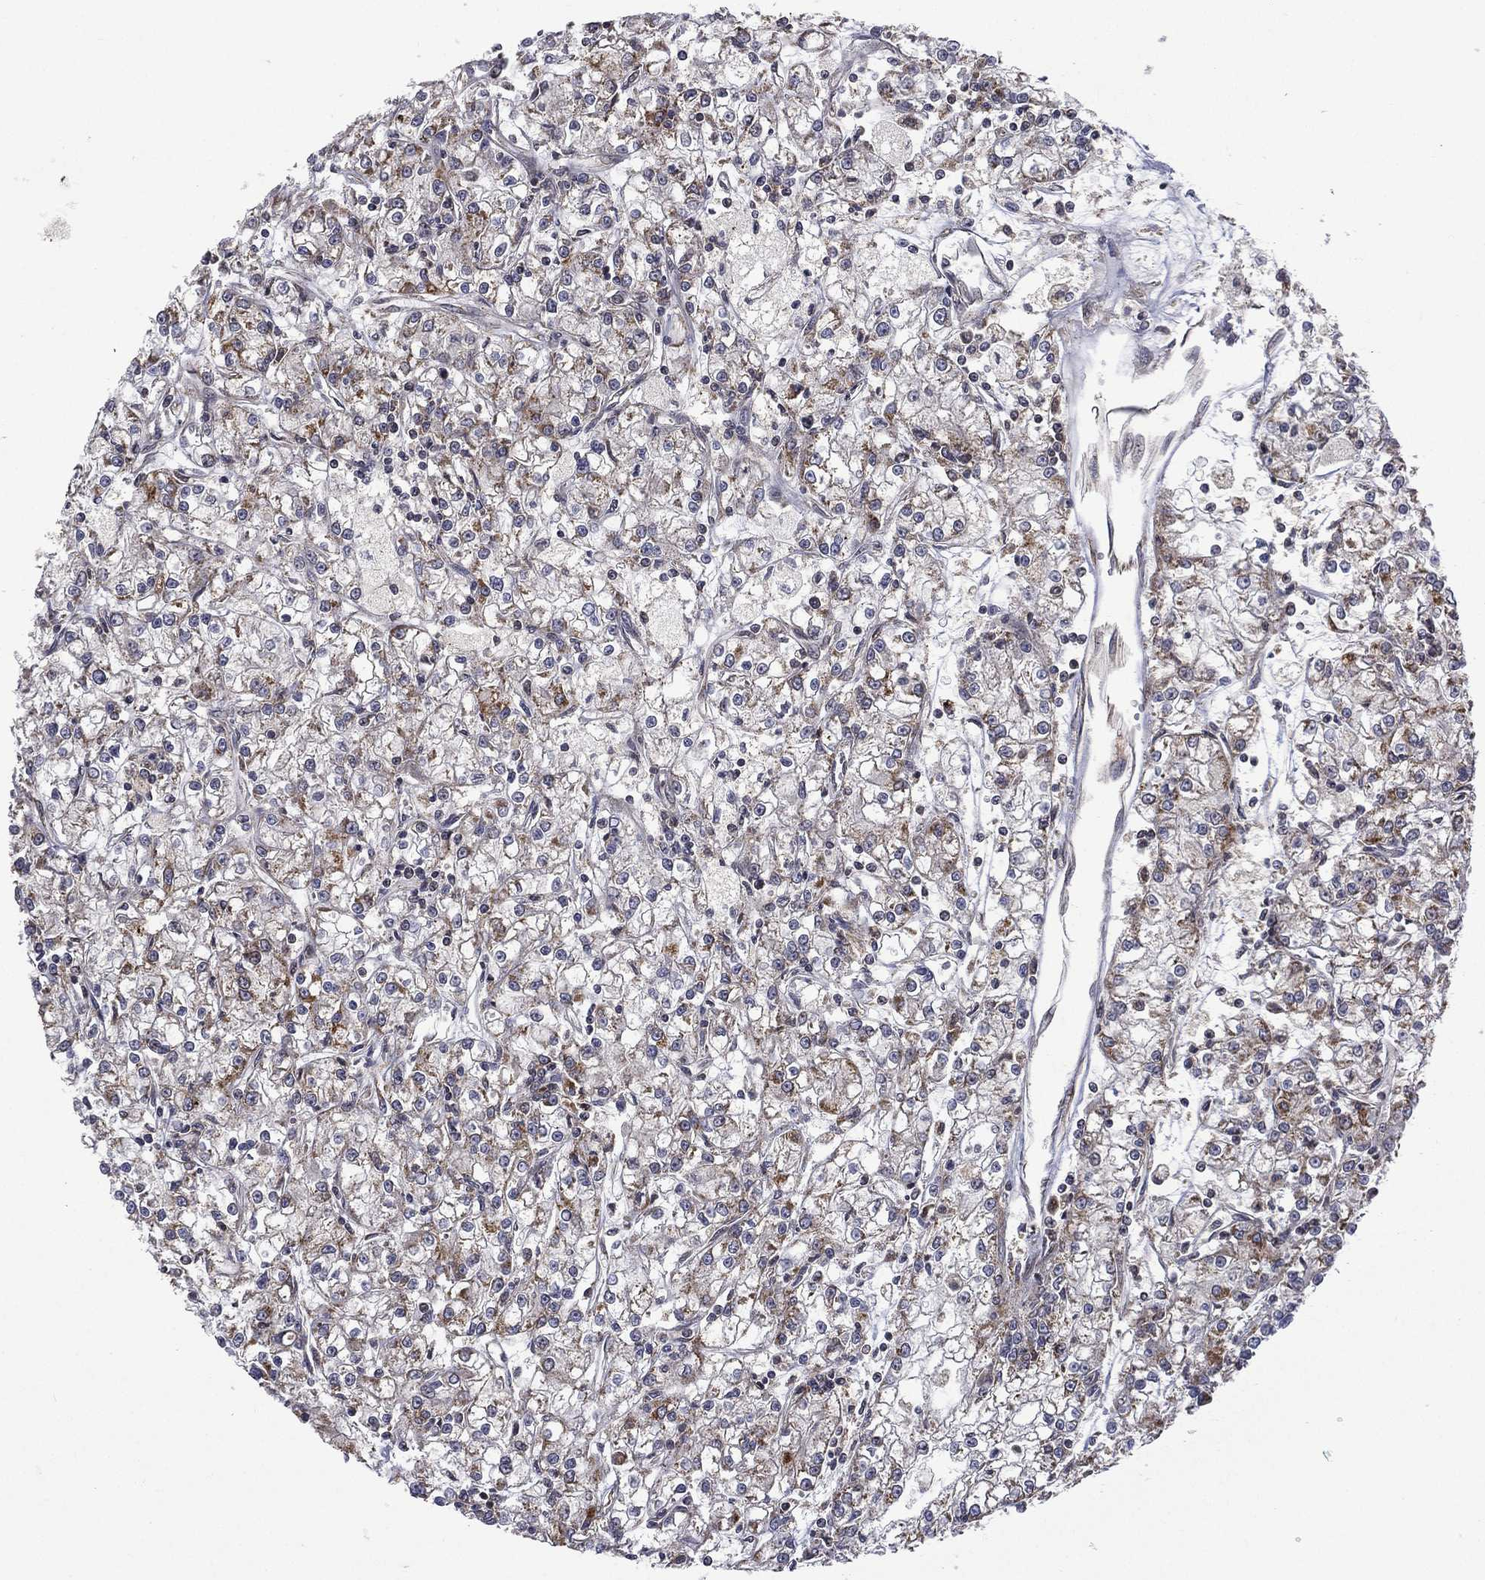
{"staining": {"intensity": "weak", "quantity": "25%-75%", "location": "cytoplasmic/membranous"}, "tissue": "renal cancer", "cell_type": "Tumor cells", "image_type": "cancer", "snomed": [{"axis": "morphology", "description": "Adenocarcinoma, NOS"}, {"axis": "topography", "description": "Kidney"}], "caption": "The photomicrograph exhibits immunohistochemical staining of renal cancer (adenocarcinoma). There is weak cytoplasmic/membranous expression is appreciated in approximately 25%-75% of tumor cells.", "gene": "GIMAP6", "patient": {"sex": "female", "age": 59}}